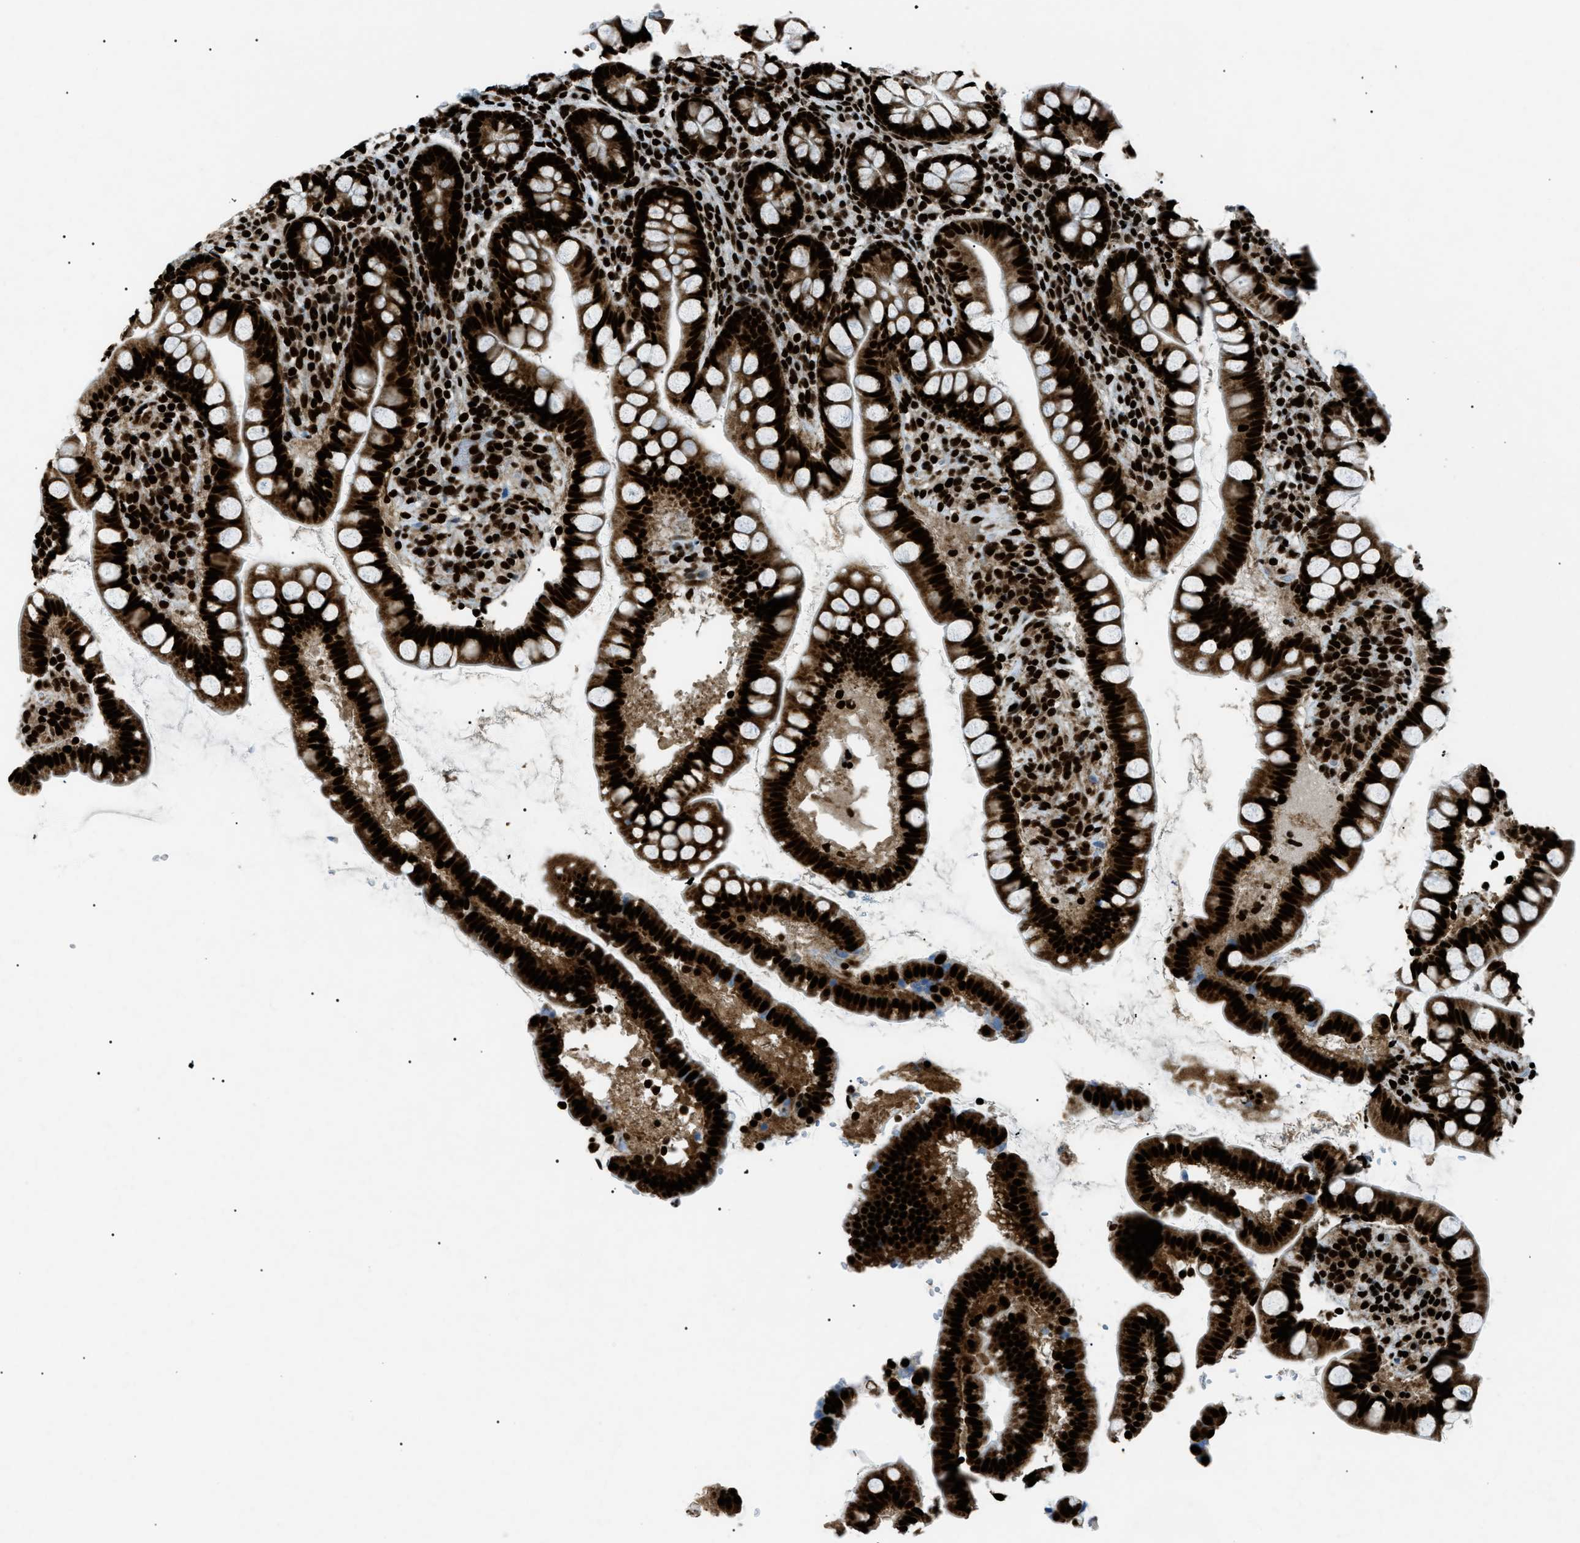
{"staining": {"intensity": "strong", "quantity": ">75%", "location": "cytoplasmic/membranous,nuclear"}, "tissue": "small intestine", "cell_type": "Glandular cells", "image_type": "normal", "snomed": [{"axis": "morphology", "description": "Normal tissue, NOS"}, {"axis": "topography", "description": "Small intestine"}], "caption": "About >75% of glandular cells in normal small intestine reveal strong cytoplasmic/membranous,nuclear protein expression as visualized by brown immunohistochemical staining.", "gene": "HNRNPK", "patient": {"sex": "female", "age": 84}}